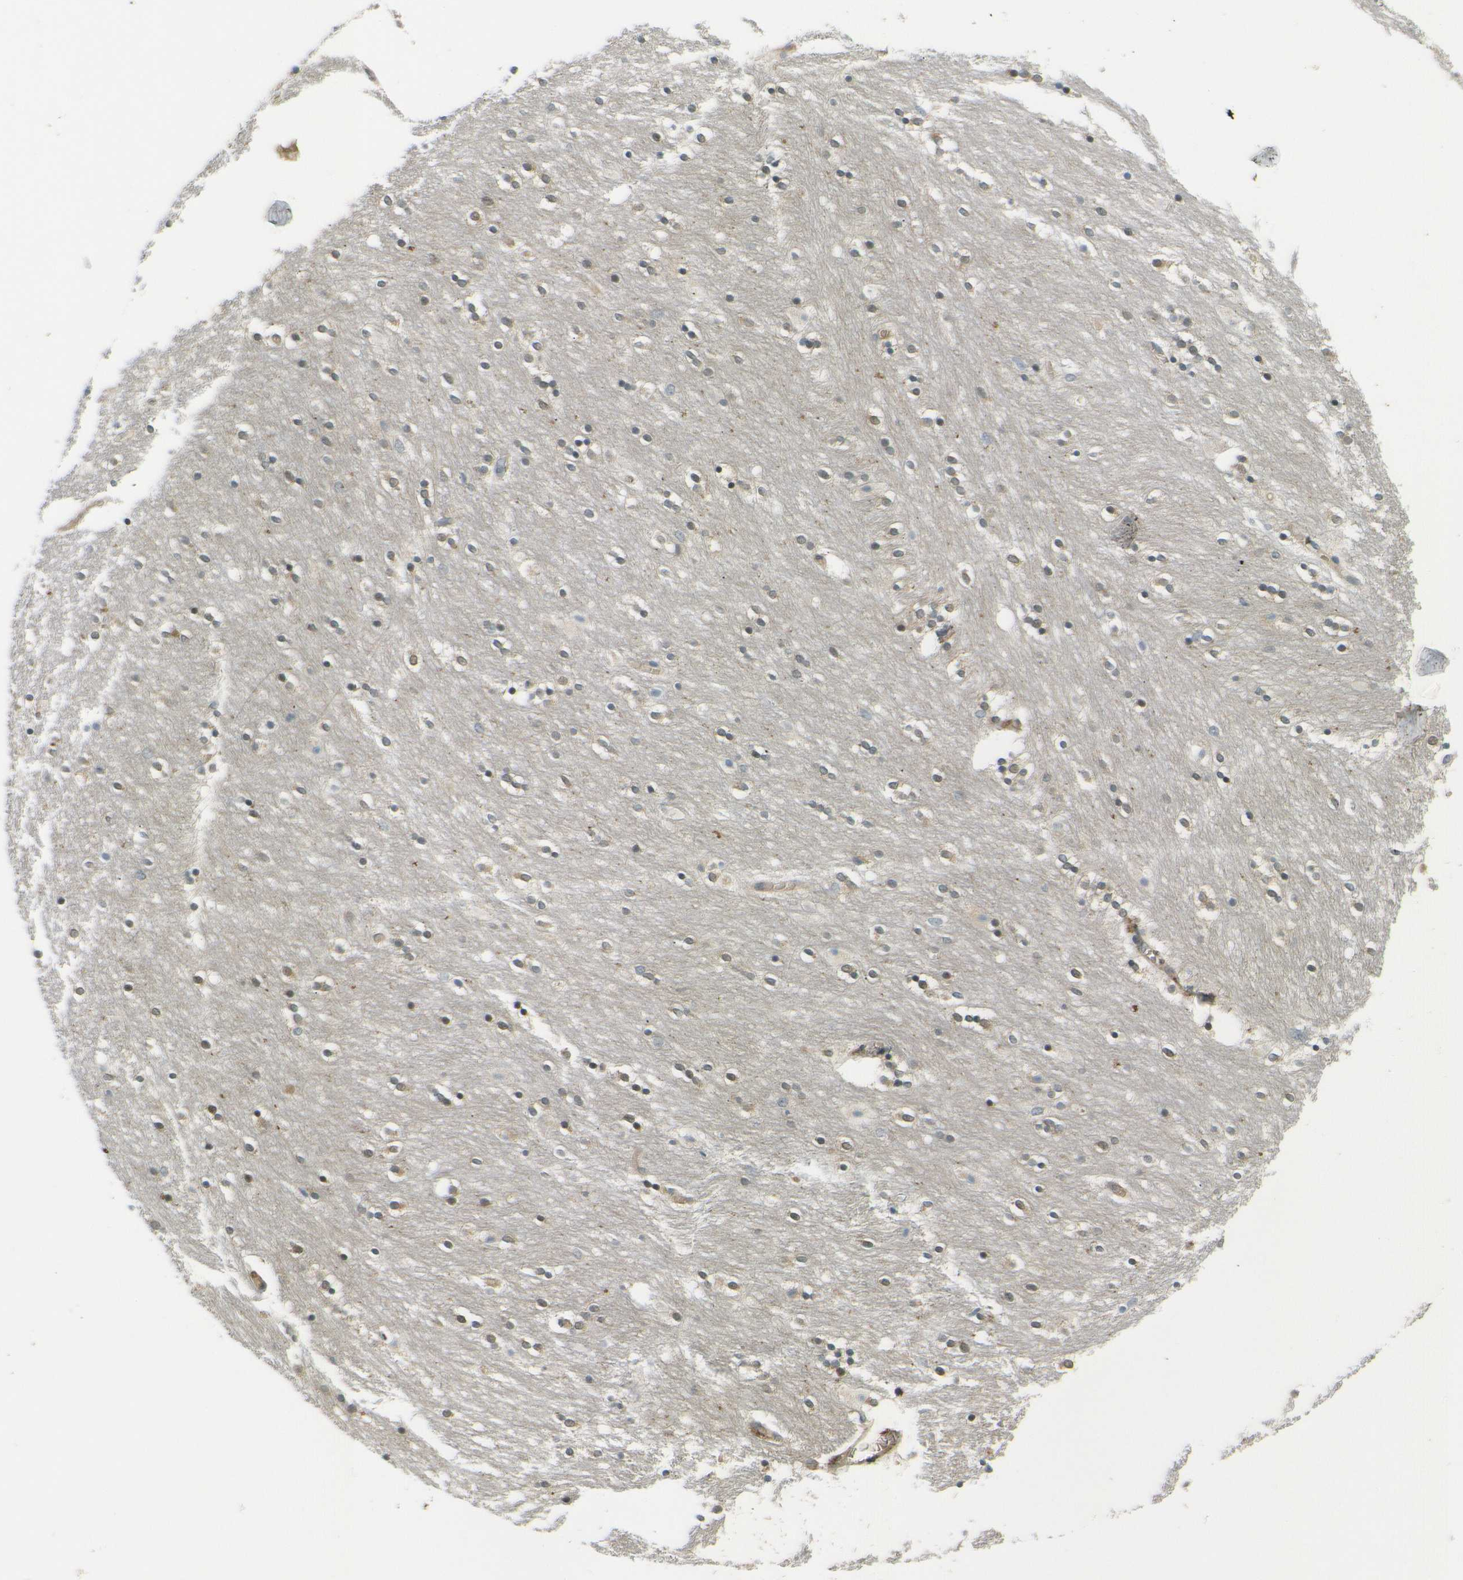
{"staining": {"intensity": "weak", "quantity": "25%-75%", "location": "cytoplasmic/membranous"}, "tissue": "caudate", "cell_type": "Glial cells", "image_type": "normal", "snomed": [{"axis": "morphology", "description": "Normal tissue, NOS"}, {"axis": "topography", "description": "Lateral ventricle wall"}], "caption": "Brown immunohistochemical staining in benign human caudate exhibits weak cytoplasmic/membranous positivity in approximately 25%-75% of glial cells.", "gene": "DAB2", "patient": {"sex": "female", "age": 54}}